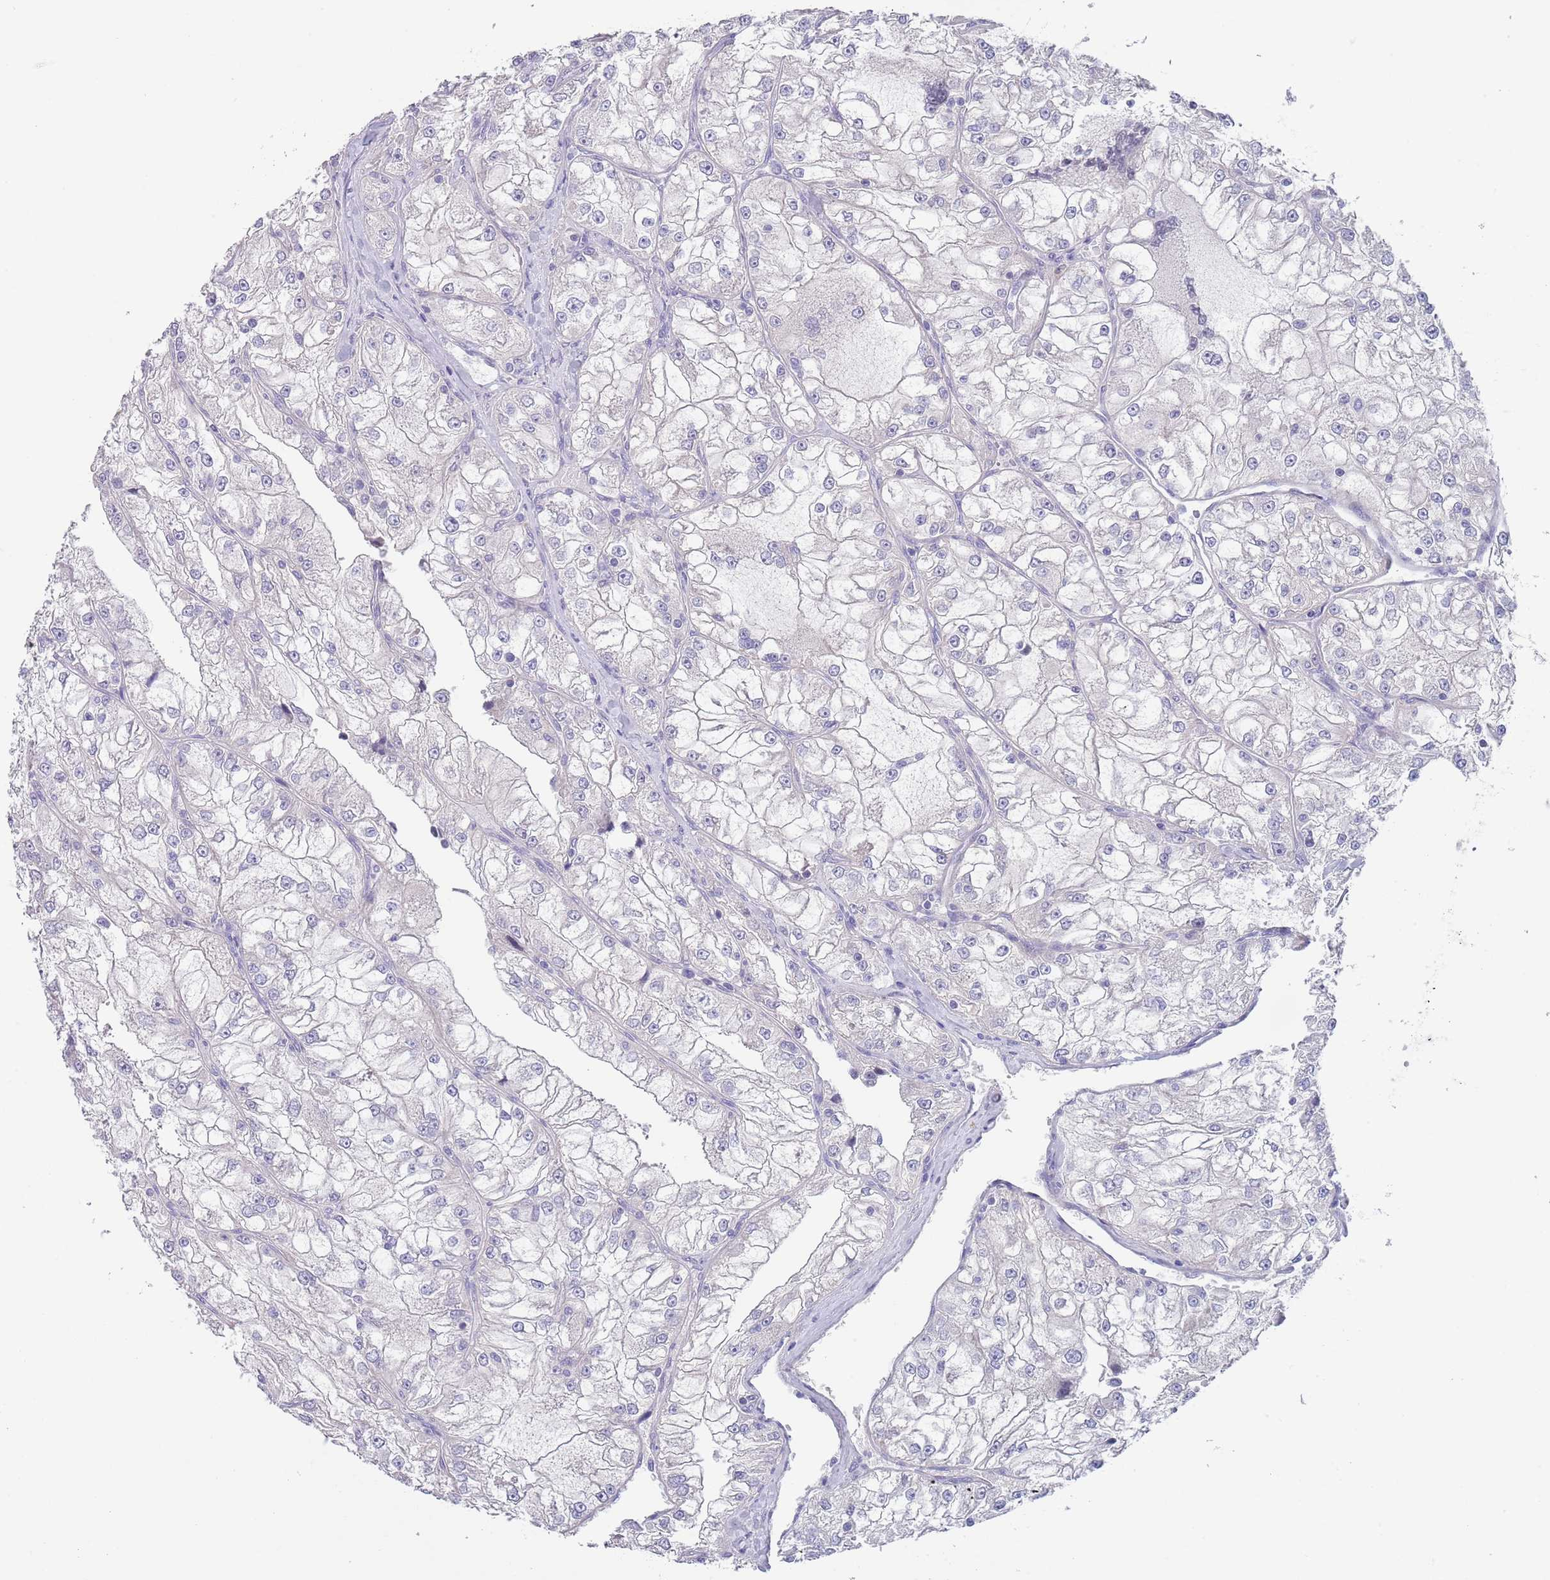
{"staining": {"intensity": "negative", "quantity": "none", "location": "none"}, "tissue": "renal cancer", "cell_type": "Tumor cells", "image_type": "cancer", "snomed": [{"axis": "morphology", "description": "Adenocarcinoma, NOS"}, {"axis": "topography", "description": "Kidney"}], "caption": "This is an immunohistochemistry histopathology image of human renal adenocarcinoma. There is no expression in tumor cells.", "gene": "RNF169", "patient": {"sex": "female", "age": 72}}